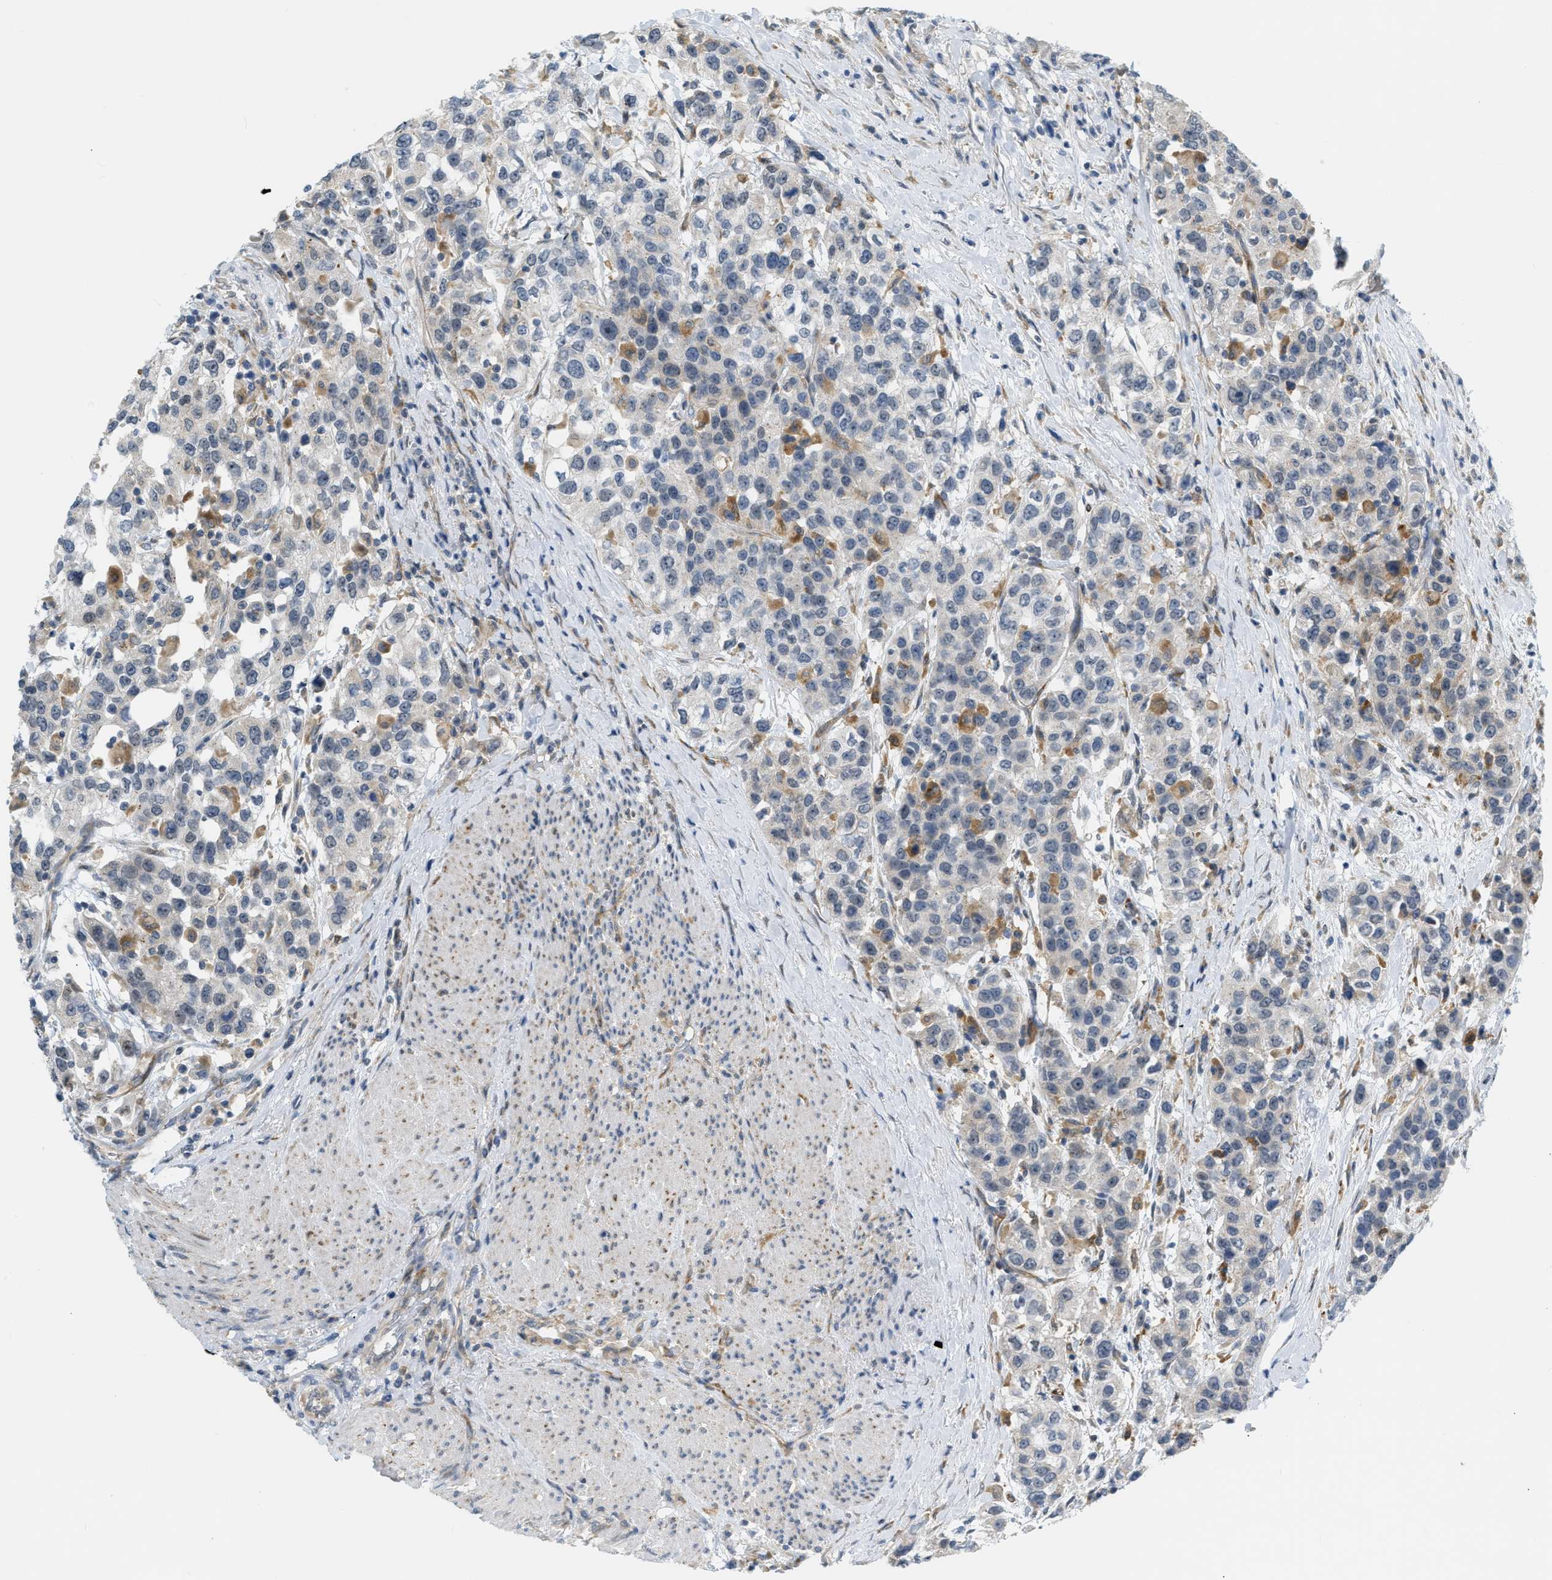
{"staining": {"intensity": "moderate", "quantity": "<25%", "location": "cytoplasmic/membranous"}, "tissue": "urothelial cancer", "cell_type": "Tumor cells", "image_type": "cancer", "snomed": [{"axis": "morphology", "description": "Urothelial carcinoma, High grade"}, {"axis": "topography", "description": "Urinary bladder"}], "caption": "Urothelial carcinoma (high-grade) stained for a protein (brown) exhibits moderate cytoplasmic/membranous positive expression in about <25% of tumor cells.", "gene": "ZNF408", "patient": {"sex": "female", "age": 80}}